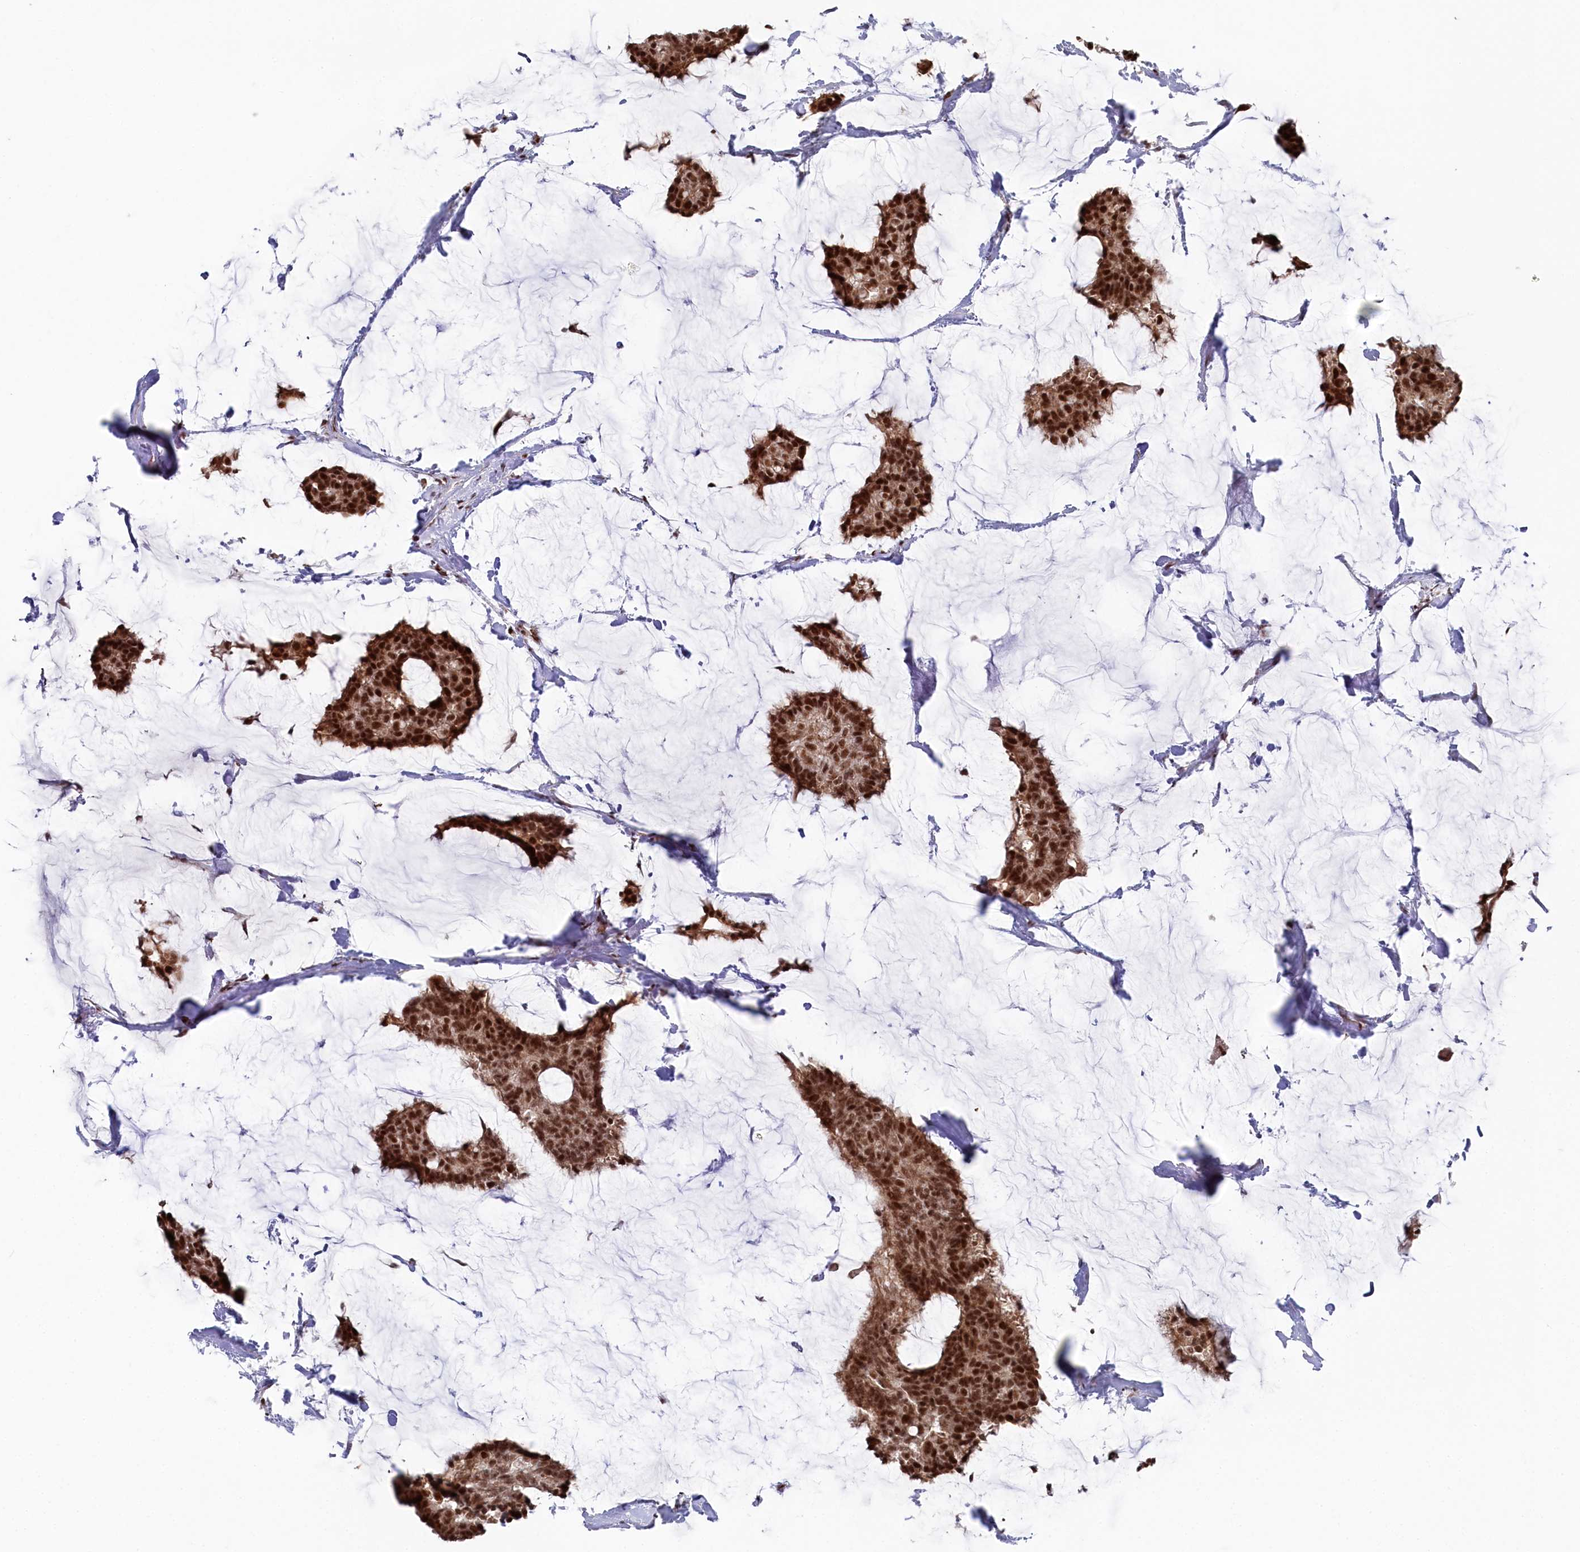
{"staining": {"intensity": "moderate", "quantity": ">75%", "location": "cytoplasmic/membranous,nuclear"}, "tissue": "breast cancer", "cell_type": "Tumor cells", "image_type": "cancer", "snomed": [{"axis": "morphology", "description": "Duct carcinoma"}, {"axis": "topography", "description": "Breast"}], "caption": "A histopathology image of breast infiltrating ductal carcinoma stained for a protein displays moderate cytoplasmic/membranous and nuclear brown staining in tumor cells.", "gene": "POLR2H", "patient": {"sex": "female", "age": 93}}